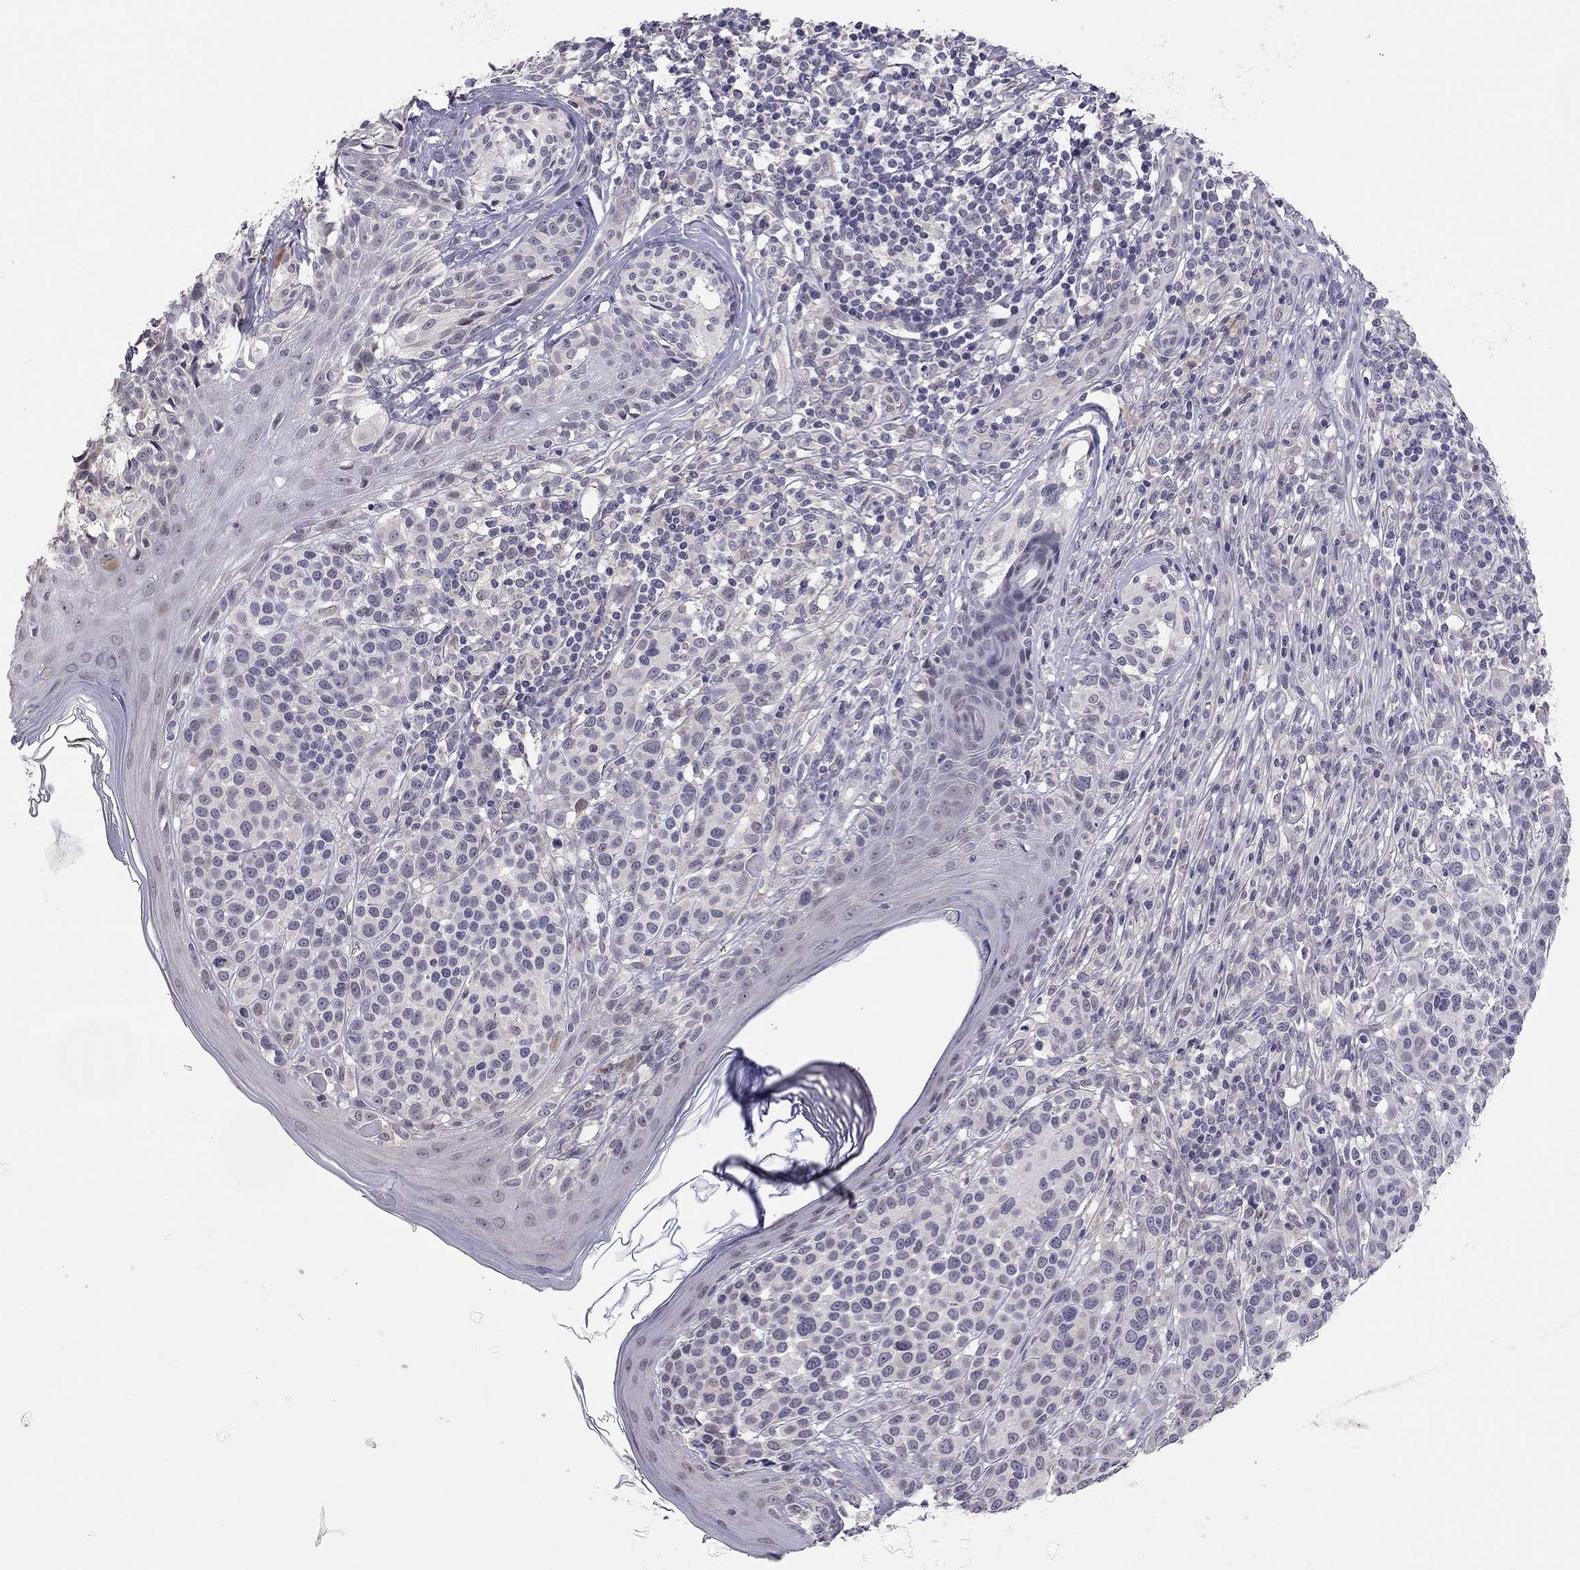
{"staining": {"intensity": "negative", "quantity": "none", "location": "none"}, "tissue": "melanoma", "cell_type": "Tumor cells", "image_type": "cancer", "snomed": [{"axis": "morphology", "description": "Malignant melanoma, NOS"}, {"axis": "topography", "description": "Skin"}], "caption": "Tumor cells are negative for protein expression in human melanoma. (Brightfield microscopy of DAB (3,3'-diaminobenzidine) IHC at high magnification).", "gene": "HSF2BP", "patient": {"sex": "male", "age": 79}}